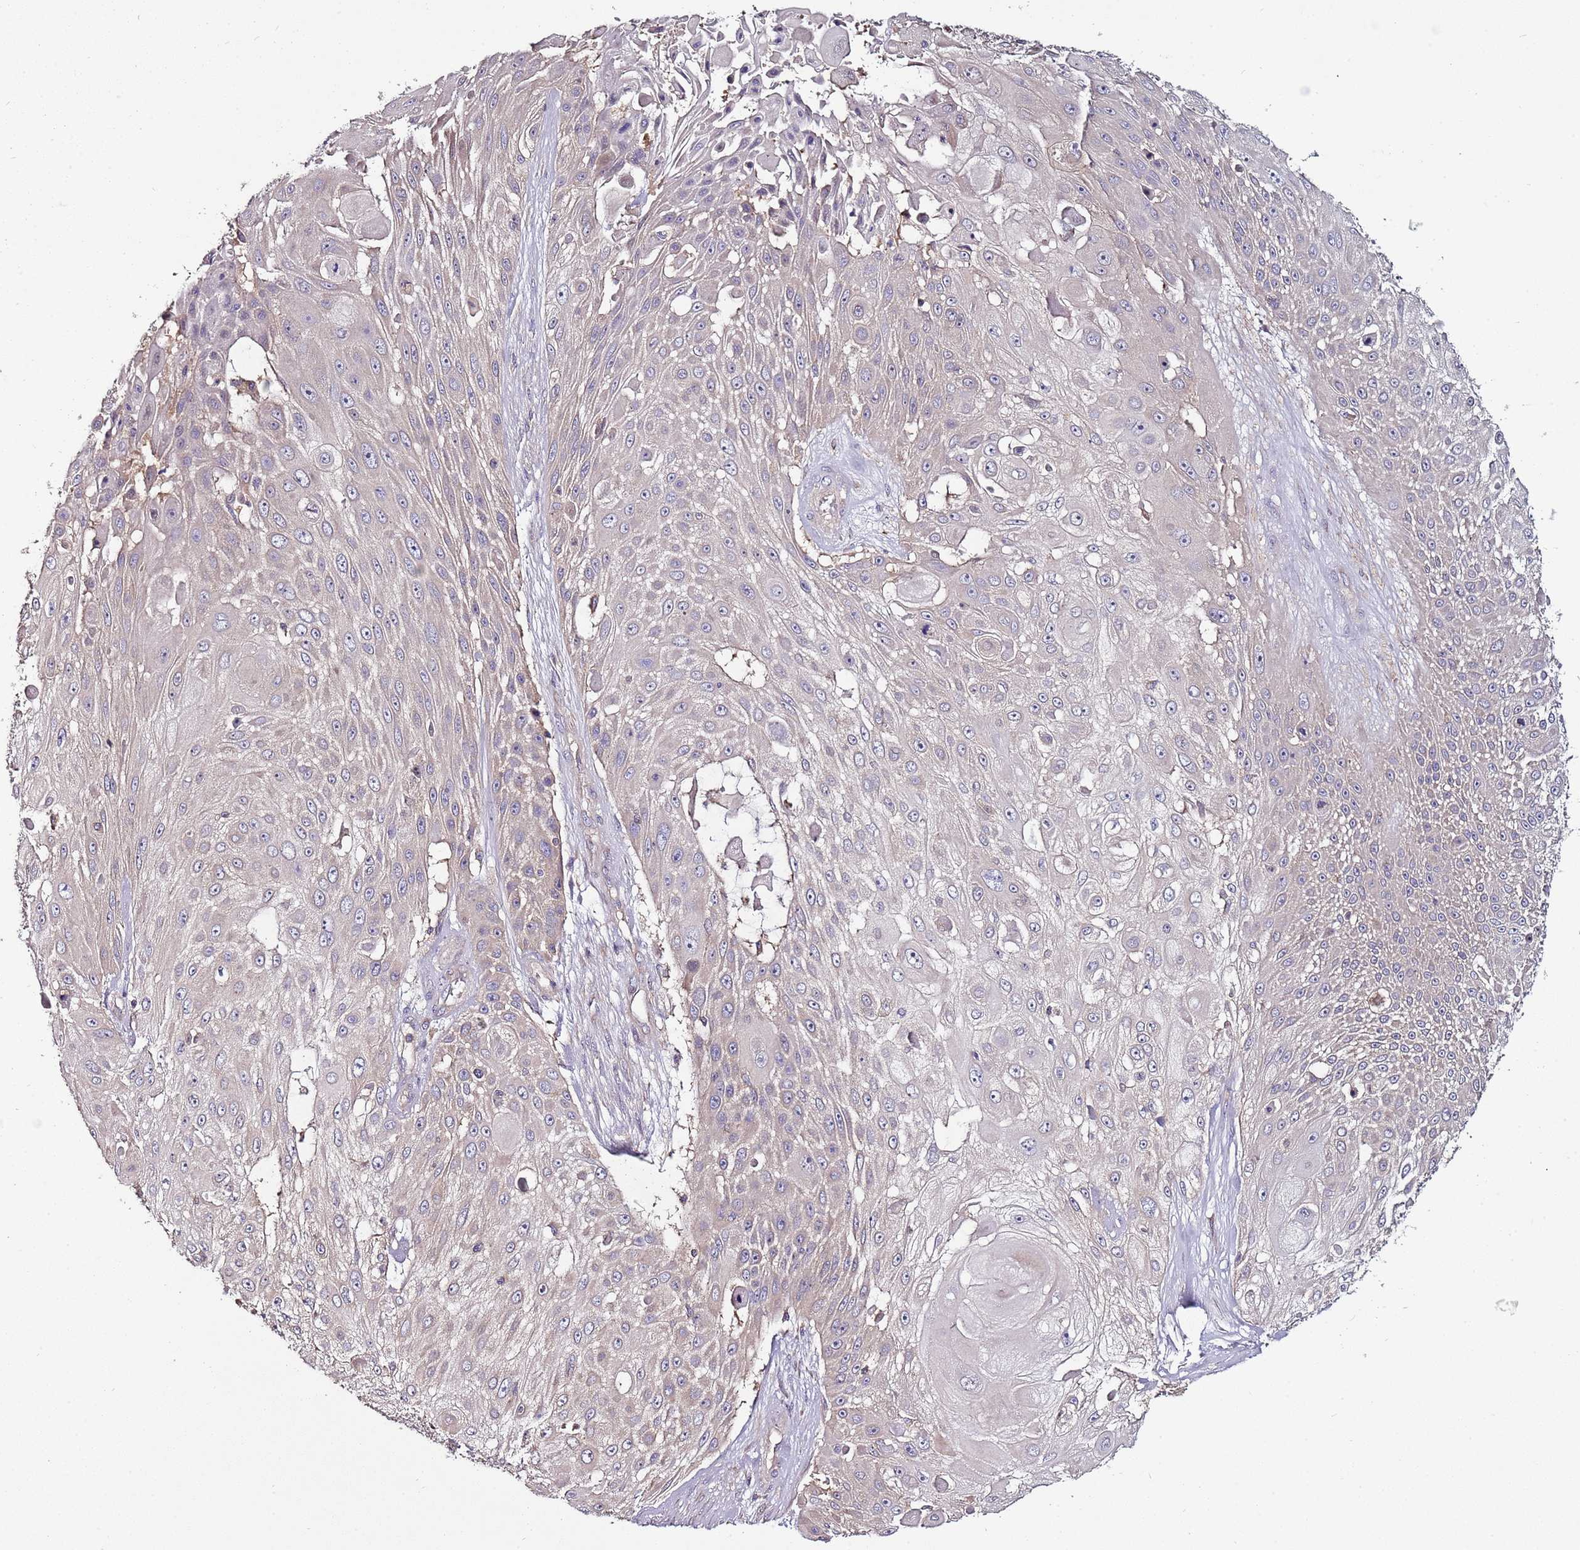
{"staining": {"intensity": "negative", "quantity": "none", "location": "none"}, "tissue": "skin cancer", "cell_type": "Tumor cells", "image_type": "cancer", "snomed": [{"axis": "morphology", "description": "Squamous cell carcinoma, NOS"}, {"axis": "topography", "description": "Skin"}], "caption": "A micrograph of squamous cell carcinoma (skin) stained for a protein reveals no brown staining in tumor cells.", "gene": "IGIP", "patient": {"sex": "female", "age": 86}}